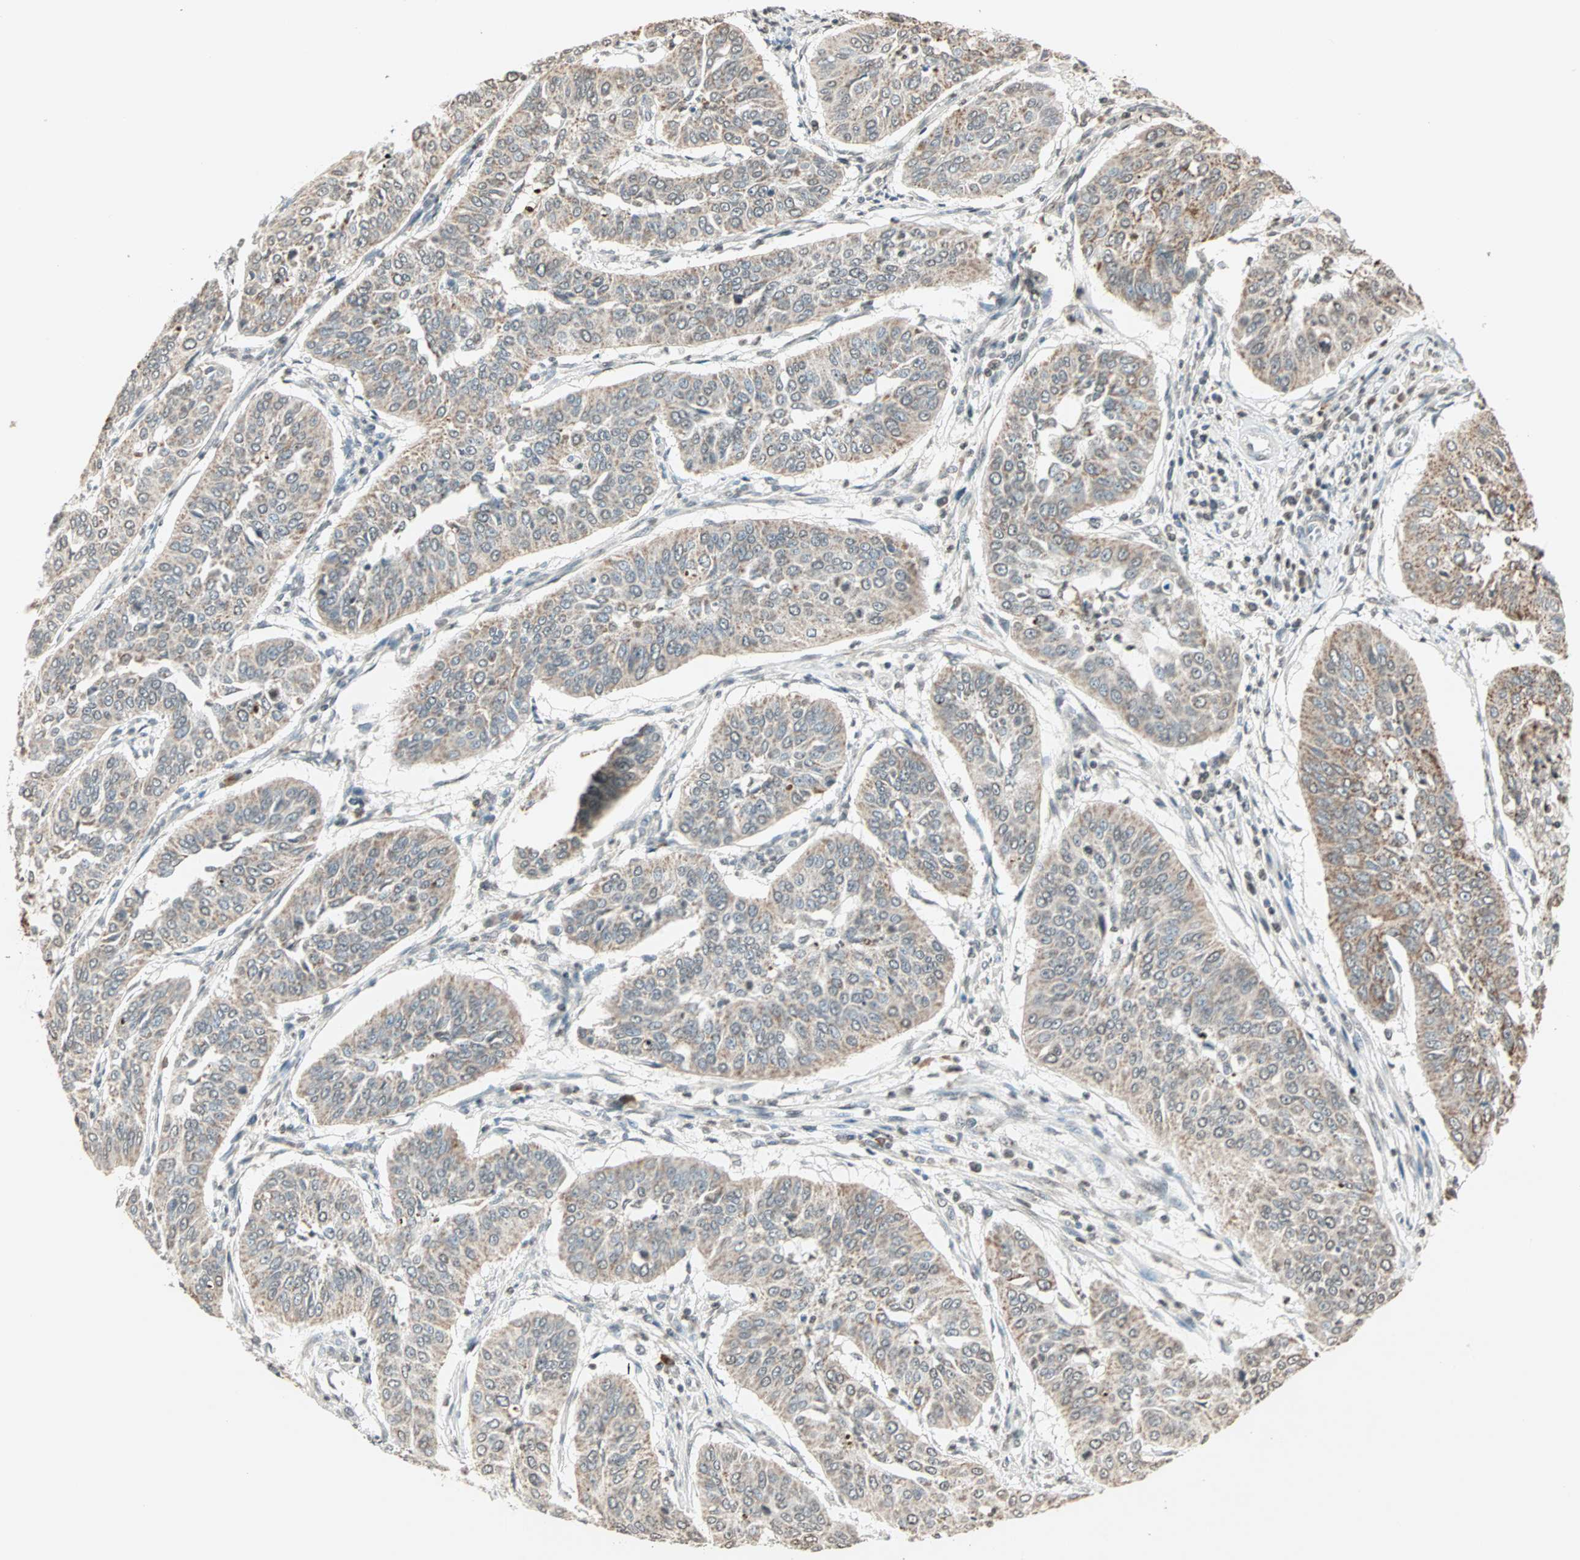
{"staining": {"intensity": "weak", "quantity": ">75%", "location": "cytoplasmic/membranous"}, "tissue": "cervical cancer", "cell_type": "Tumor cells", "image_type": "cancer", "snomed": [{"axis": "morphology", "description": "Normal tissue, NOS"}, {"axis": "morphology", "description": "Squamous cell carcinoma, NOS"}, {"axis": "topography", "description": "Cervix"}], "caption": "IHC staining of squamous cell carcinoma (cervical), which reveals low levels of weak cytoplasmic/membranous expression in approximately >75% of tumor cells indicating weak cytoplasmic/membranous protein staining. The staining was performed using DAB (3,3'-diaminobenzidine) (brown) for protein detection and nuclei were counterstained in hematoxylin (blue).", "gene": "PRELID1", "patient": {"sex": "female", "age": 39}}